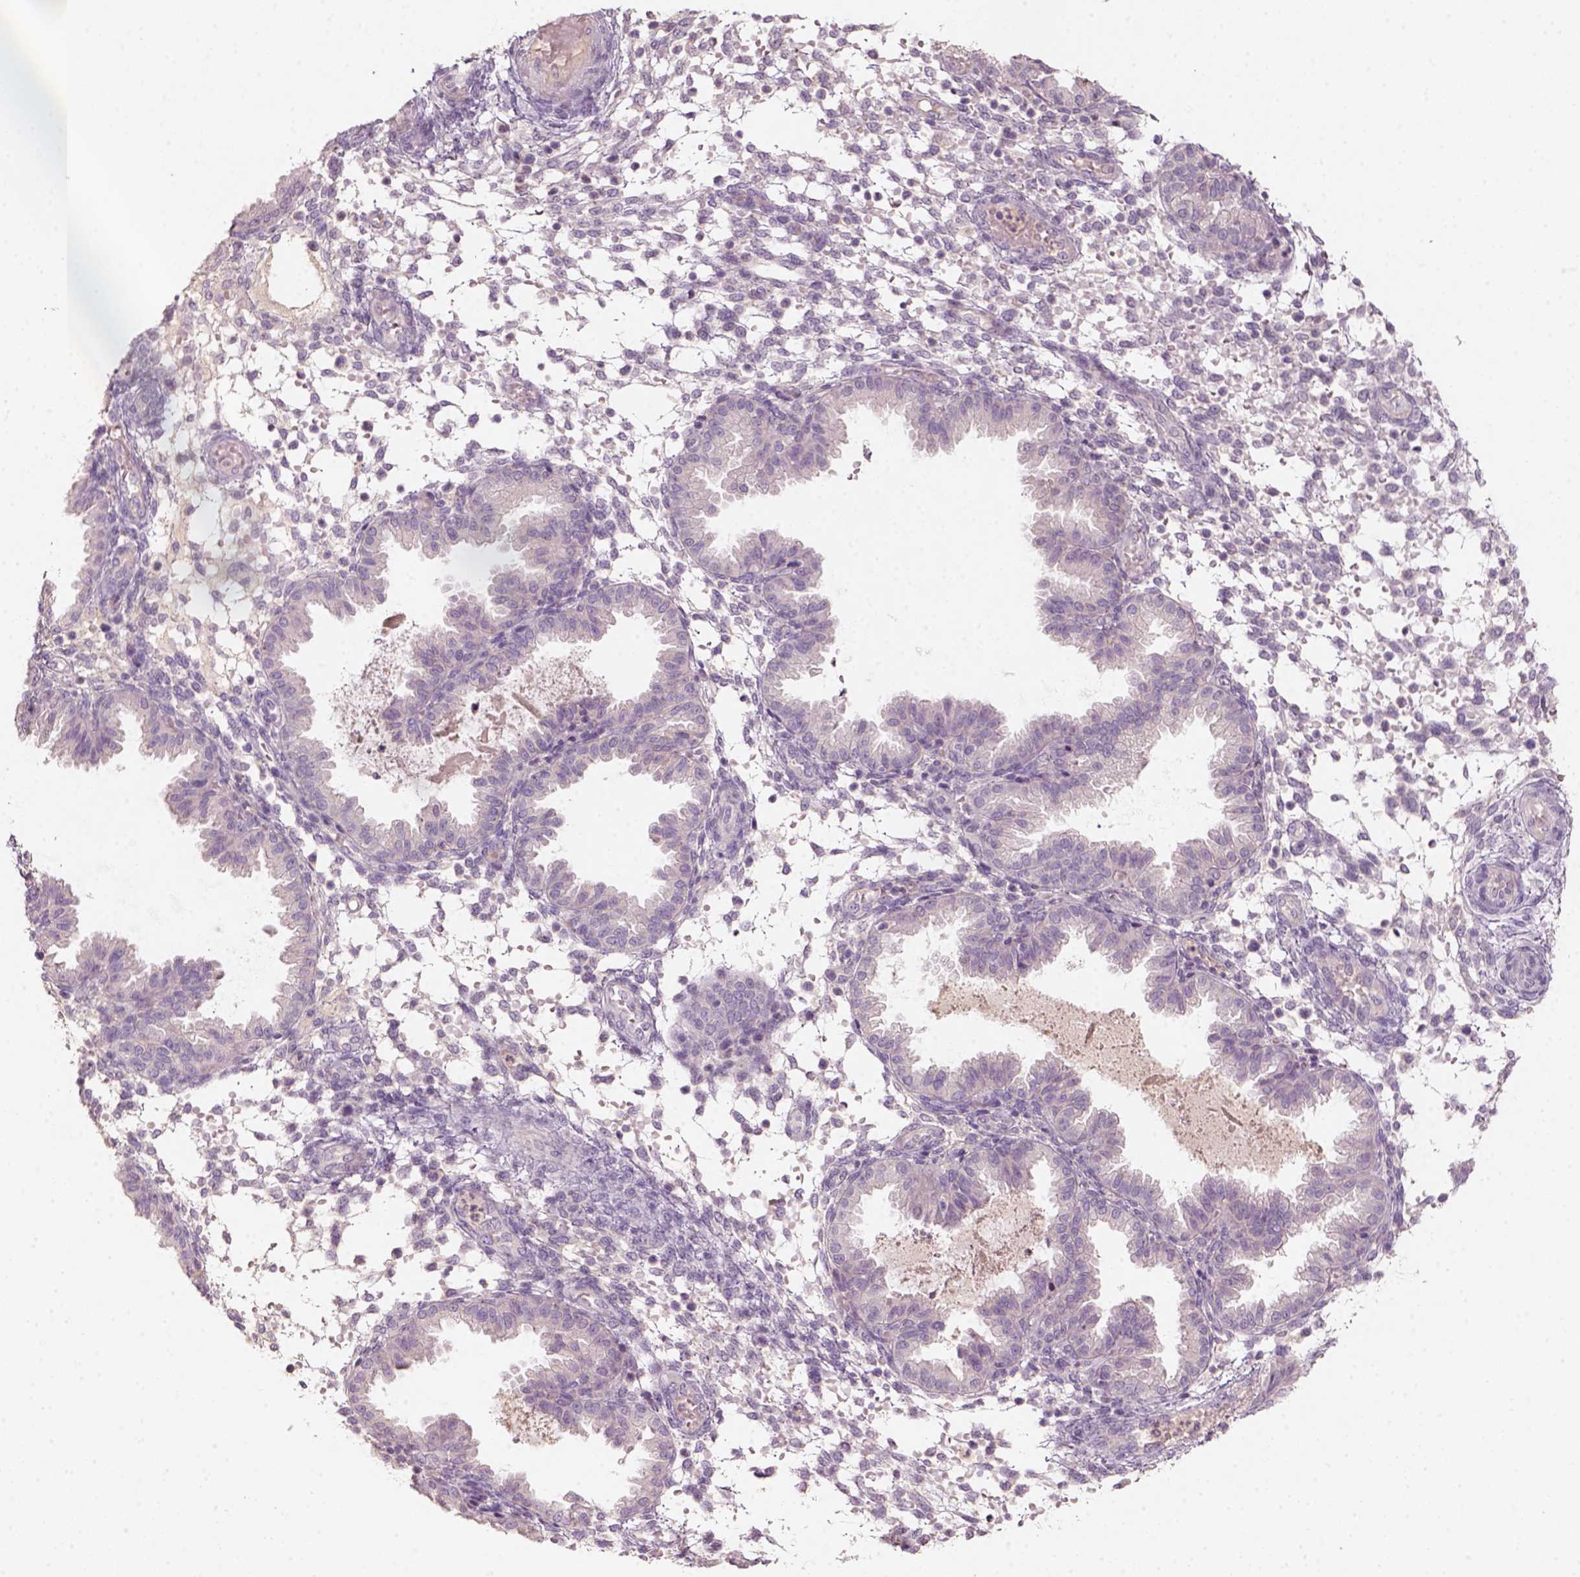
{"staining": {"intensity": "negative", "quantity": "none", "location": "none"}, "tissue": "endometrium", "cell_type": "Cells in endometrial stroma", "image_type": "normal", "snomed": [{"axis": "morphology", "description": "Normal tissue, NOS"}, {"axis": "topography", "description": "Endometrium"}], "caption": "IHC image of benign endometrium: human endometrium stained with DAB (3,3'-diaminobenzidine) exhibits no significant protein staining in cells in endometrial stroma. (DAB immunohistochemistry with hematoxylin counter stain).", "gene": "AQP9", "patient": {"sex": "female", "age": 33}}